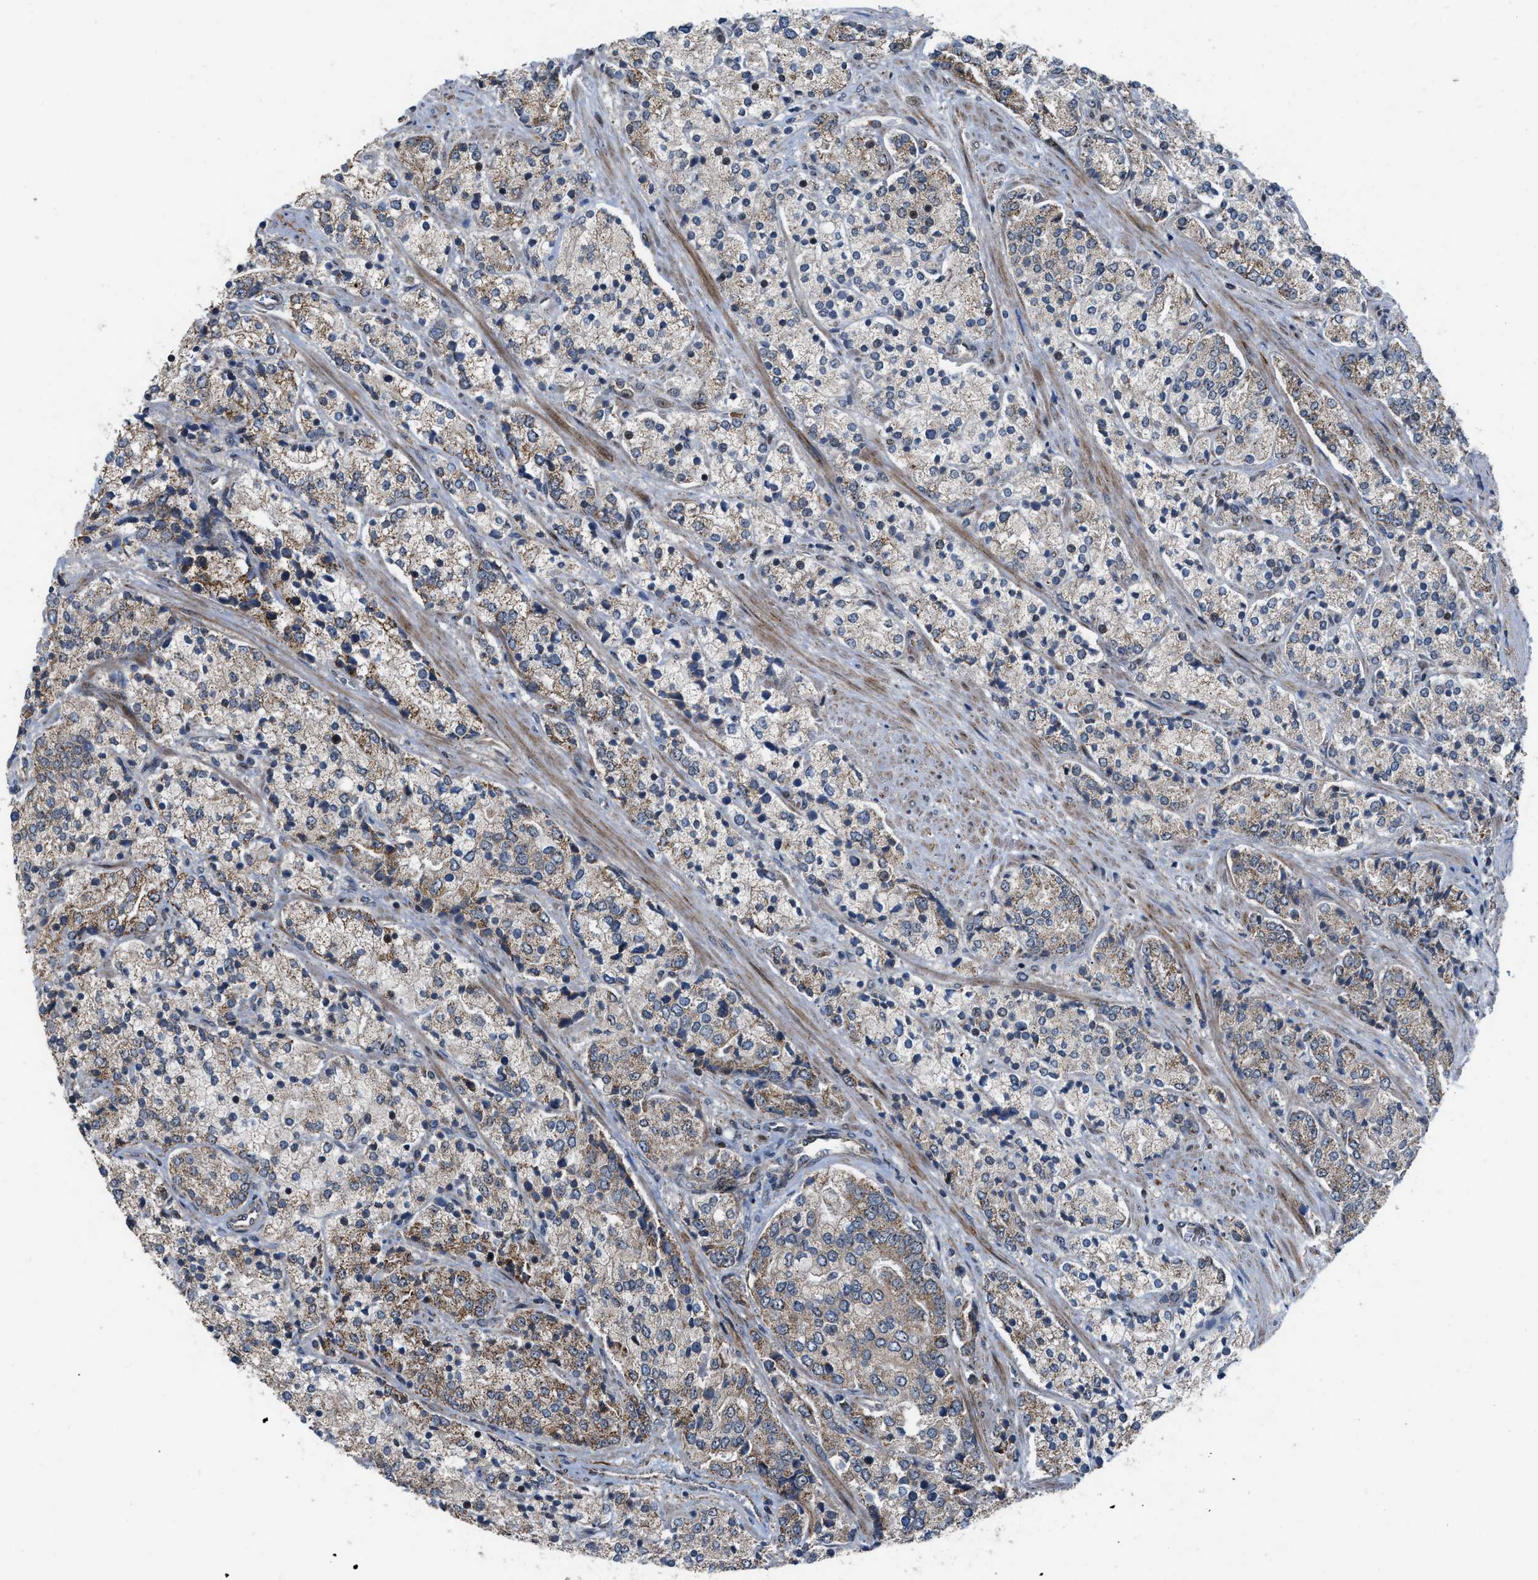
{"staining": {"intensity": "moderate", "quantity": "<25%", "location": "cytoplasmic/membranous"}, "tissue": "prostate cancer", "cell_type": "Tumor cells", "image_type": "cancer", "snomed": [{"axis": "morphology", "description": "Adenocarcinoma, High grade"}, {"axis": "topography", "description": "Prostate"}], "caption": "Immunohistochemistry (IHC) (DAB (3,3'-diaminobenzidine)) staining of human prostate adenocarcinoma (high-grade) reveals moderate cytoplasmic/membranous protein positivity in about <25% of tumor cells. (Stains: DAB in brown, nuclei in blue, Microscopy: brightfield microscopy at high magnification).", "gene": "AP3M2", "patient": {"sex": "male", "age": 71}}